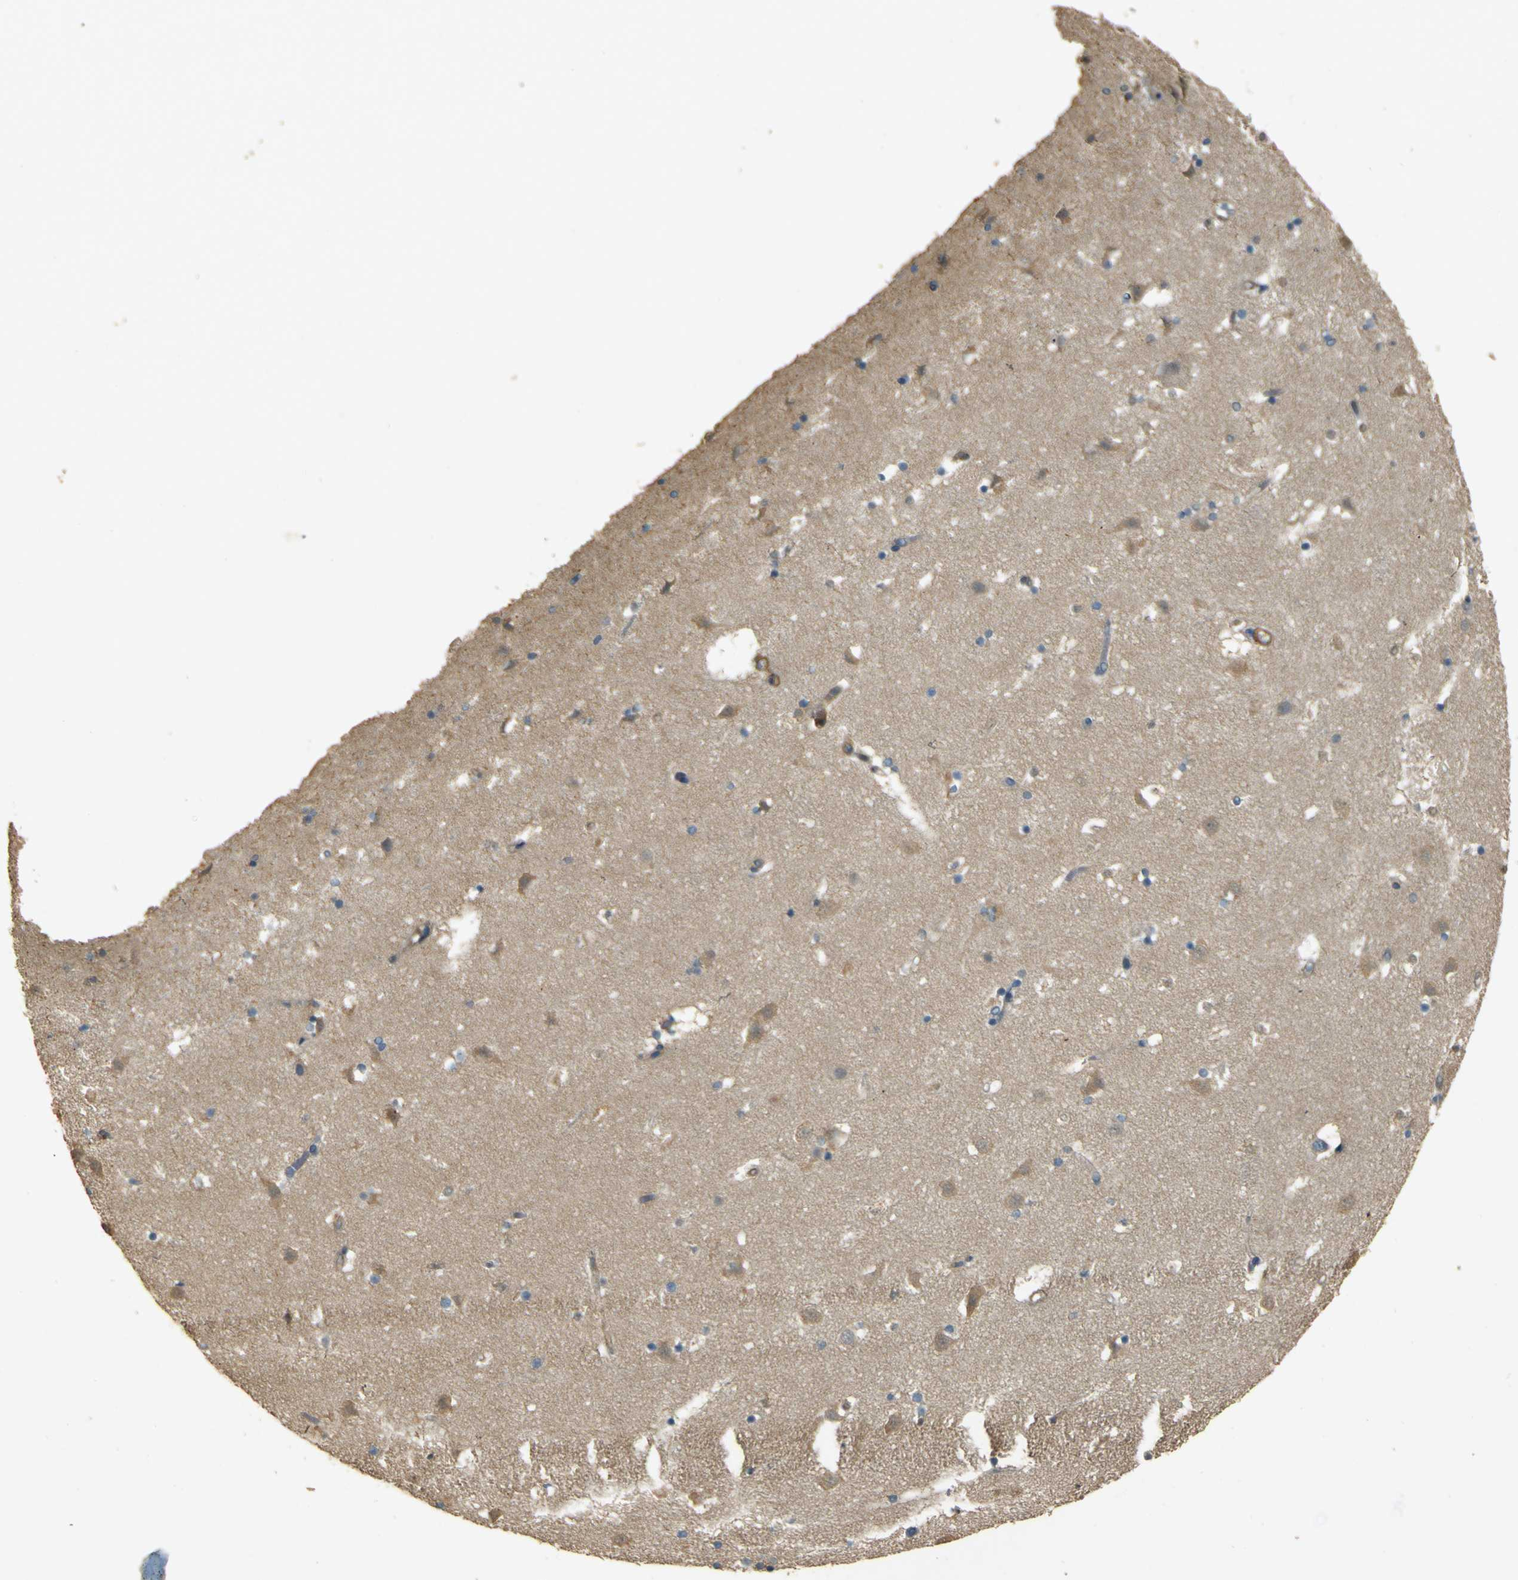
{"staining": {"intensity": "weak", "quantity": "<25%", "location": "cytoplasmic/membranous"}, "tissue": "caudate", "cell_type": "Glial cells", "image_type": "normal", "snomed": [{"axis": "morphology", "description": "Normal tissue, NOS"}, {"axis": "topography", "description": "Lateral ventricle wall"}], "caption": "Glial cells are negative for brown protein staining in benign caudate. (Stains: DAB immunohistochemistry with hematoxylin counter stain, Microscopy: brightfield microscopy at high magnification).", "gene": "NEXN", "patient": {"sex": "male", "age": 45}}